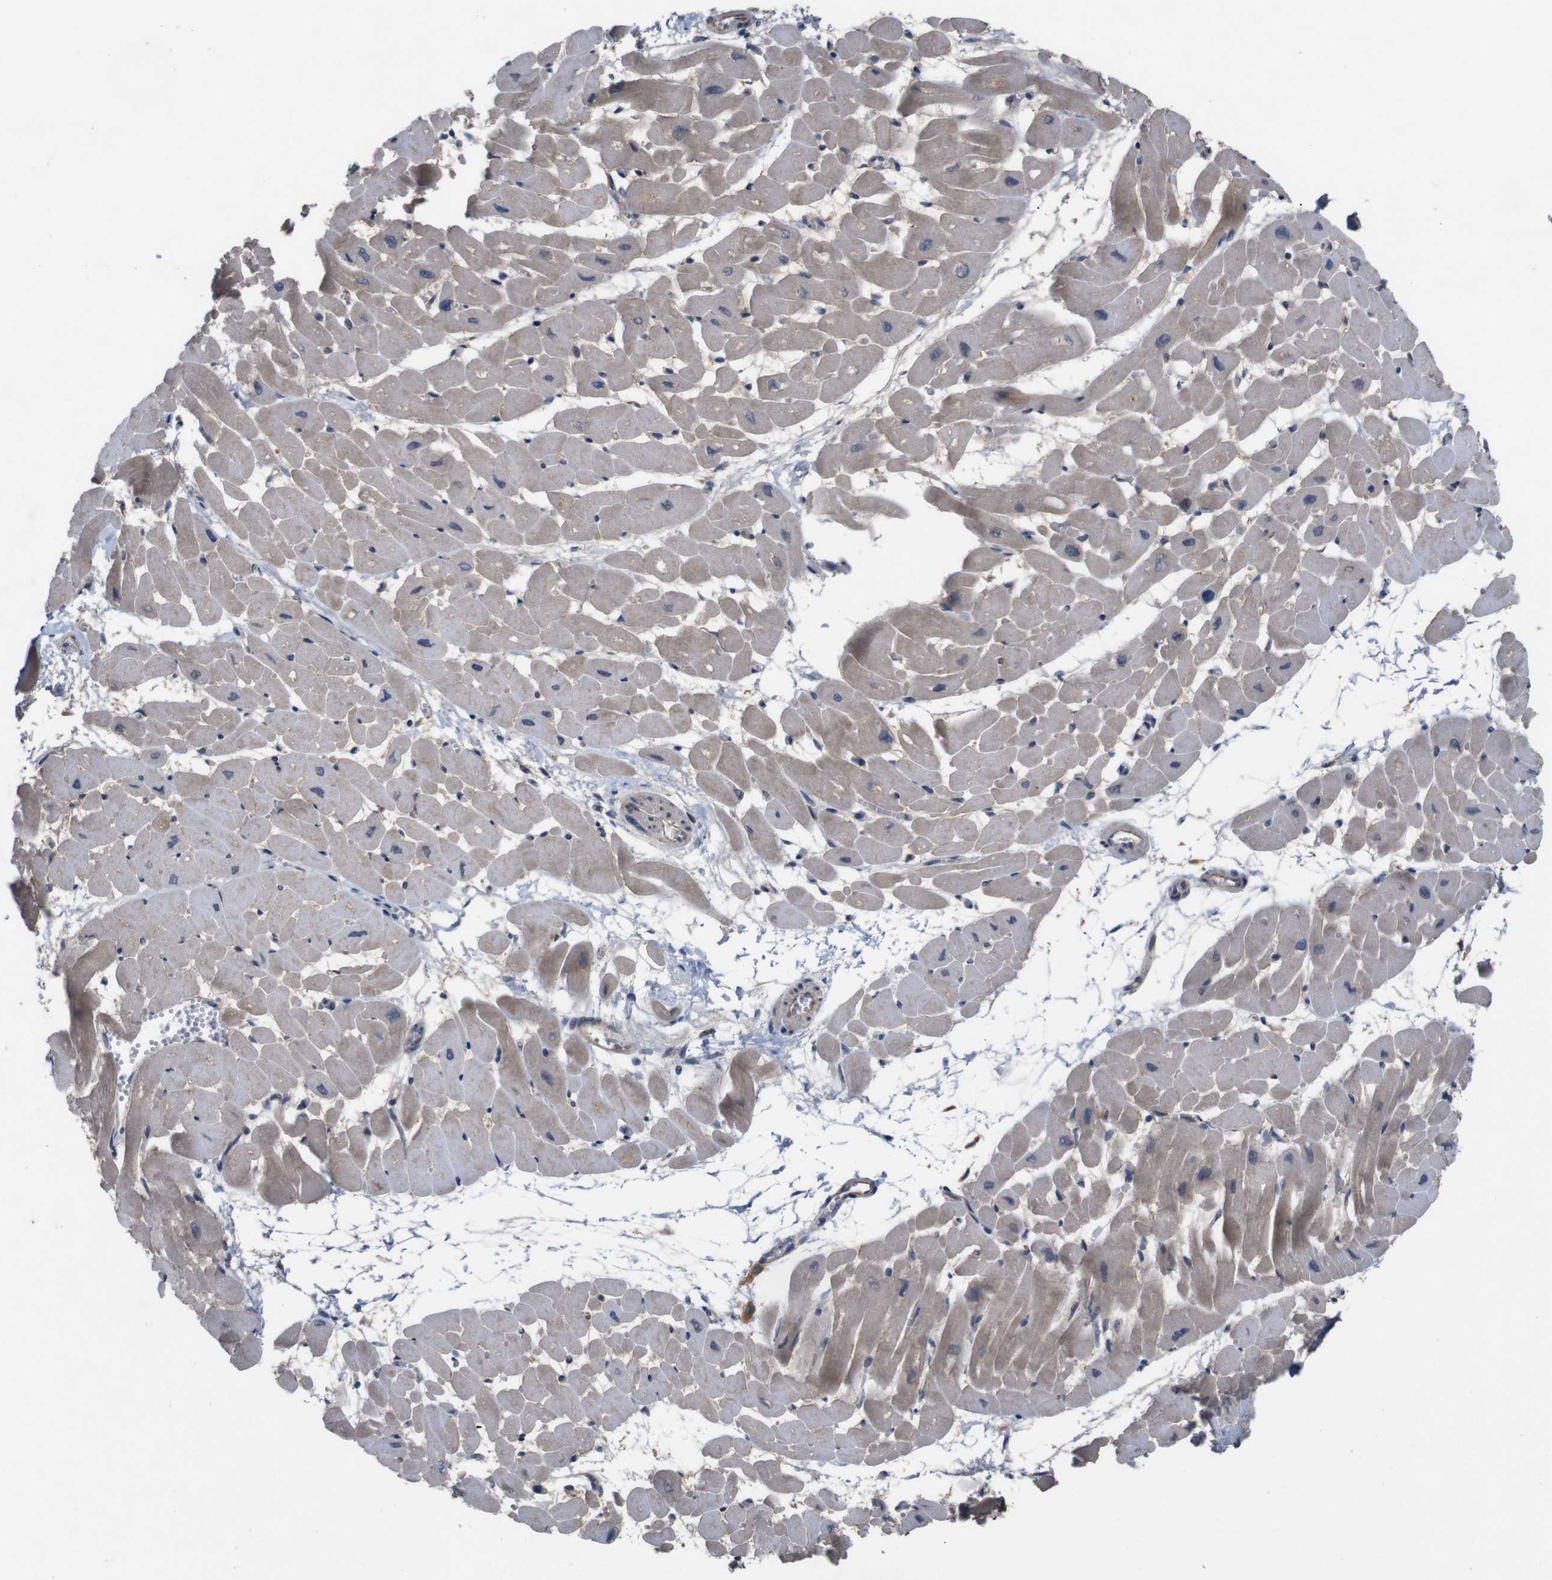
{"staining": {"intensity": "weak", "quantity": "25%-75%", "location": "cytoplasmic/membranous"}, "tissue": "heart muscle", "cell_type": "Cardiomyocytes", "image_type": "normal", "snomed": [{"axis": "morphology", "description": "Normal tissue, NOS"}, {"axis": "topography", "description": "Heart"}], "caption": "A histopathology image of human heart muscle stained for a protein reveals weak cytoplasmic/membranous brown staining in cardiomyocytes.", "gene": "PTPN1", "patient": {"sex": "male", "age": 45}}